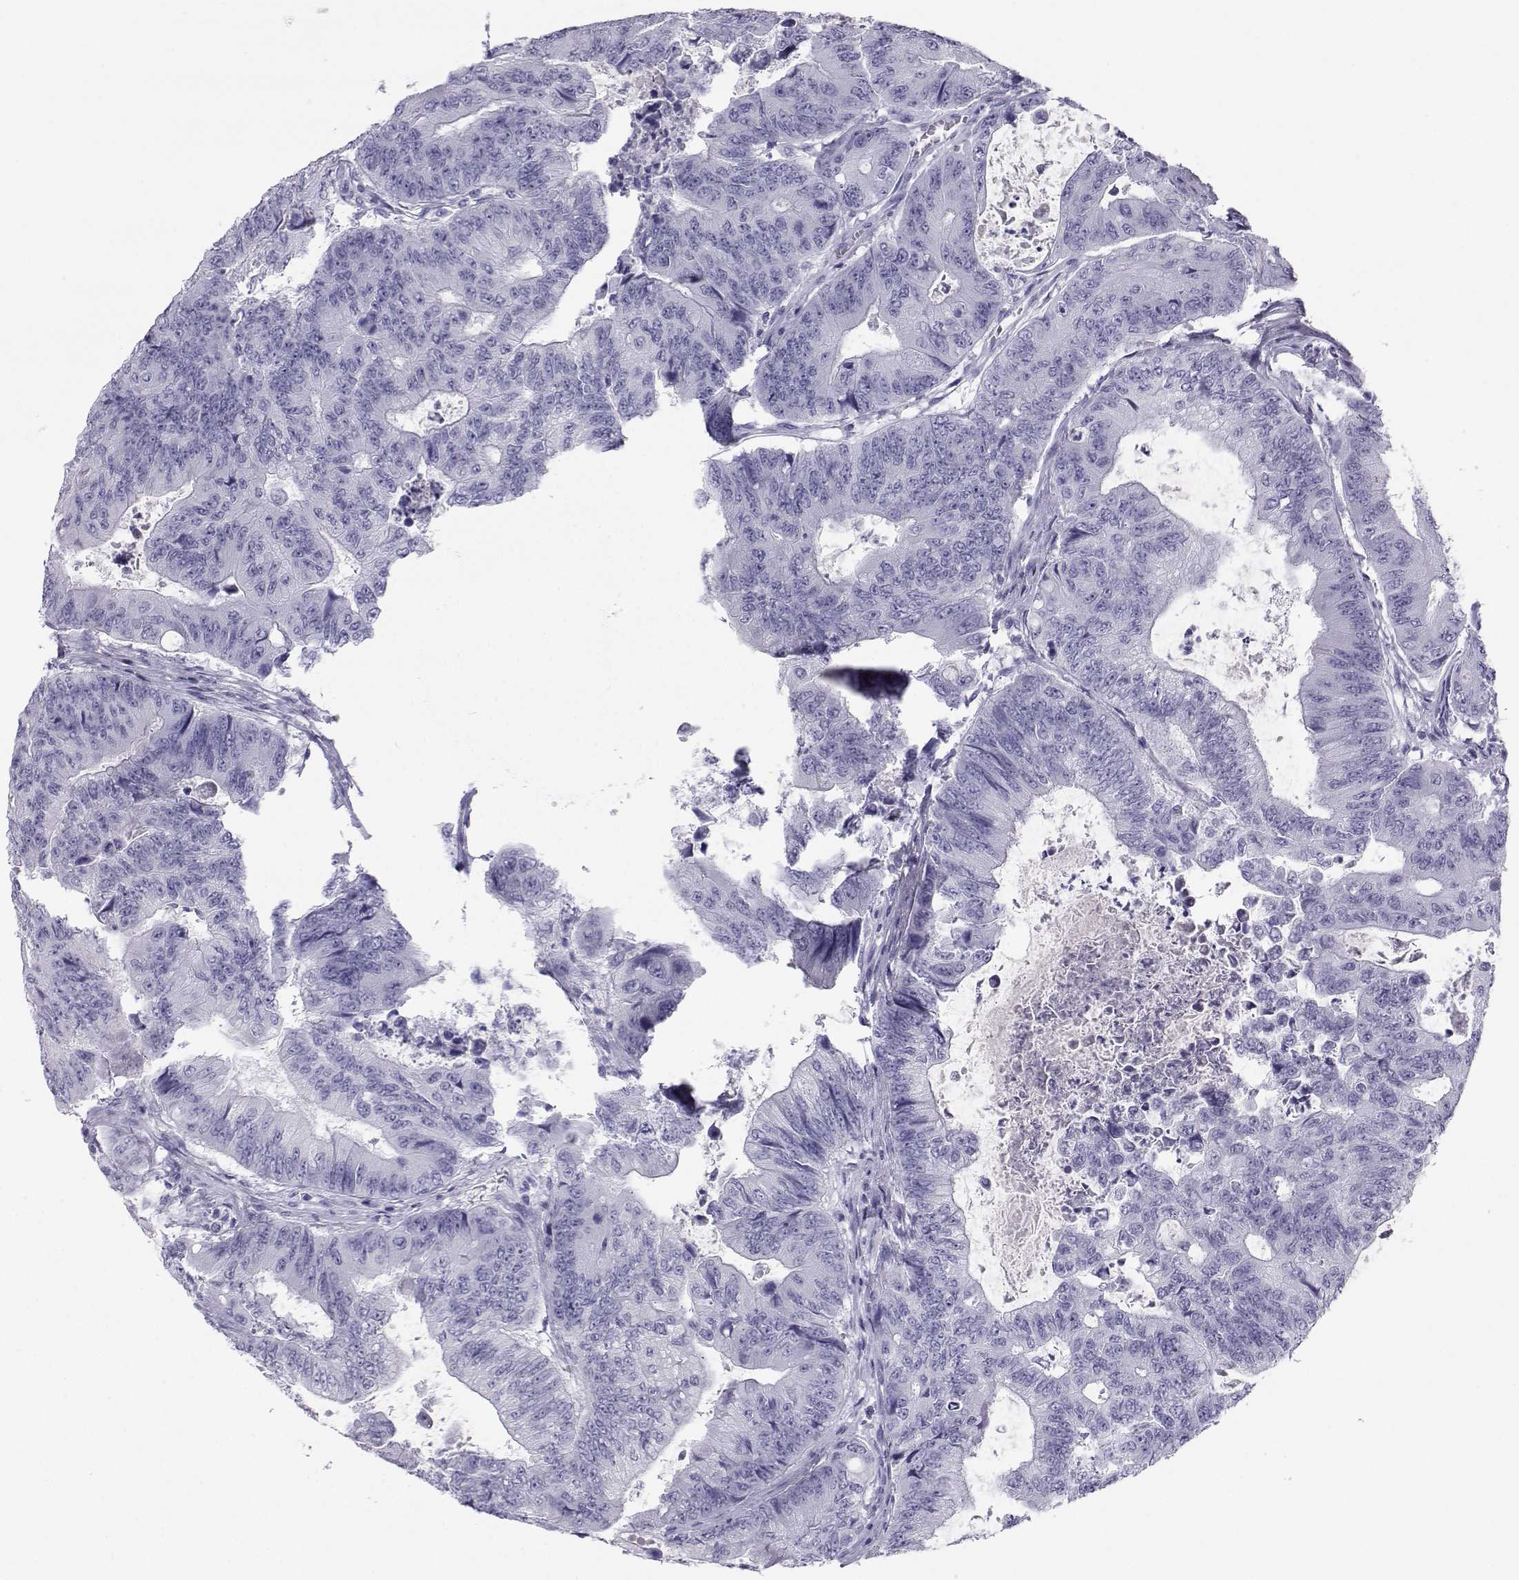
{"staining": {"intensity": "negative", "quantity": "none", "location": "none"}, "tissue": "colorectal cancer", "cell_type": "Tumor cells", "image_type": "cancer", "snomed": [{"axis": "morphology", "description": "Adenocarcinoma, NOS"}, {"axis": "topography", "description": "Colon"}], "caption": "This photomicrograph is of adenocarcinoma (colorectal) stained with immunohistochemistry to label a protein in brown with the nuclei are counter-stained blue. There is no expression in tumor cells.", "gene": "SST", "patient": {"sex": "female", "age": 48}}